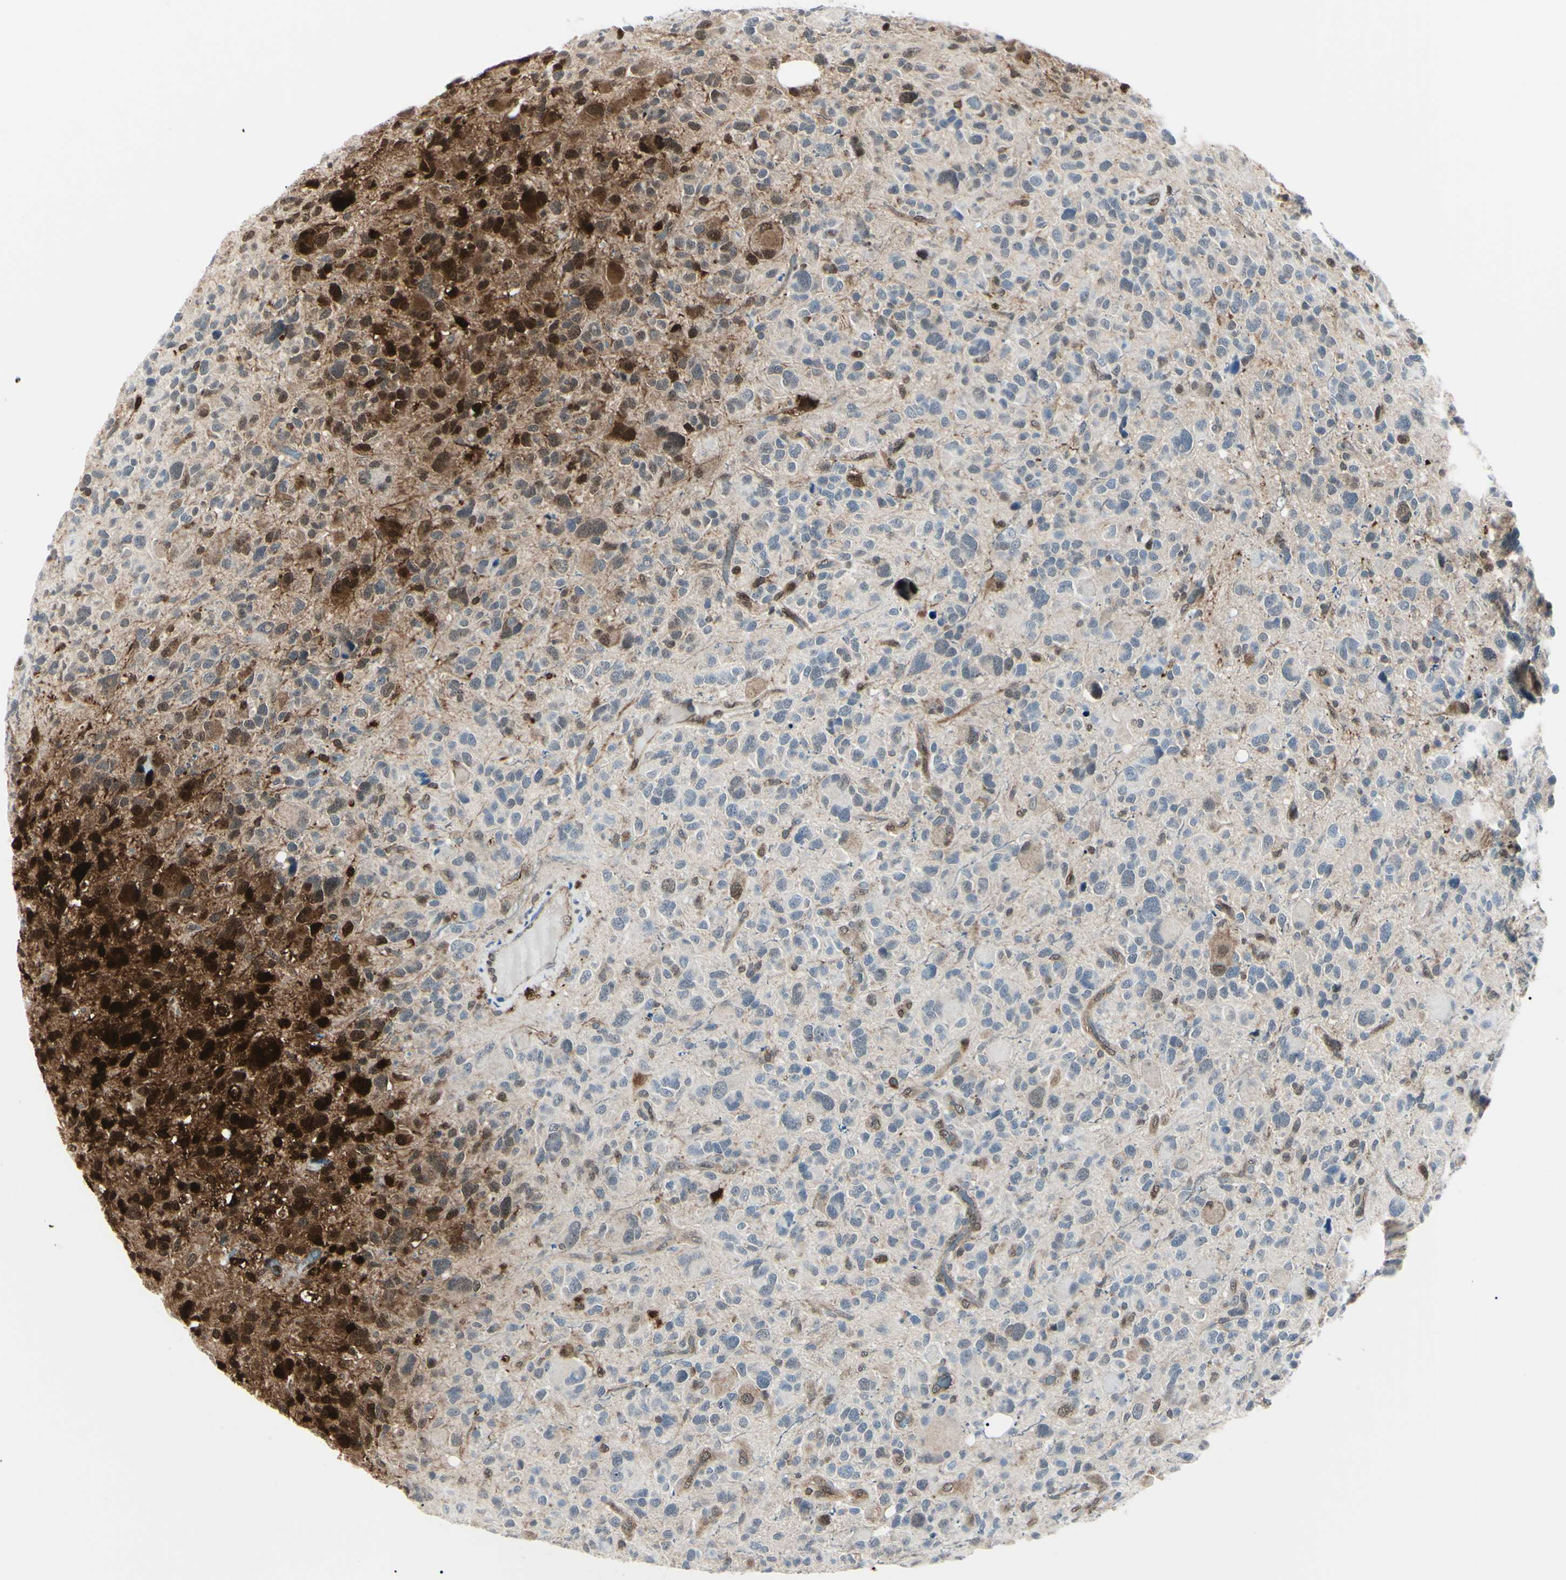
{"staining": {"intensity": "strong", "quantity": "25%-75%", "location": "cytoplasmic/membranous,nuclear"}, "tissue": "glioma", "cell_type": "Tumor cells", "image_type": "cancer", "snomed": [{"axis": "morphology", "description": "Glioma, malignant, High grade"}, {"axis": "topography", "description": "Brain"}], "caption": "Malignant high-grade glioma stained with DAB IHC displays high levels of strong cytoplasmic/membranous and nuclear expression in approximately 25%-75% of tumor cells.", "gene": "PGK1", "patient": {"sex": "male", "age": 48}}